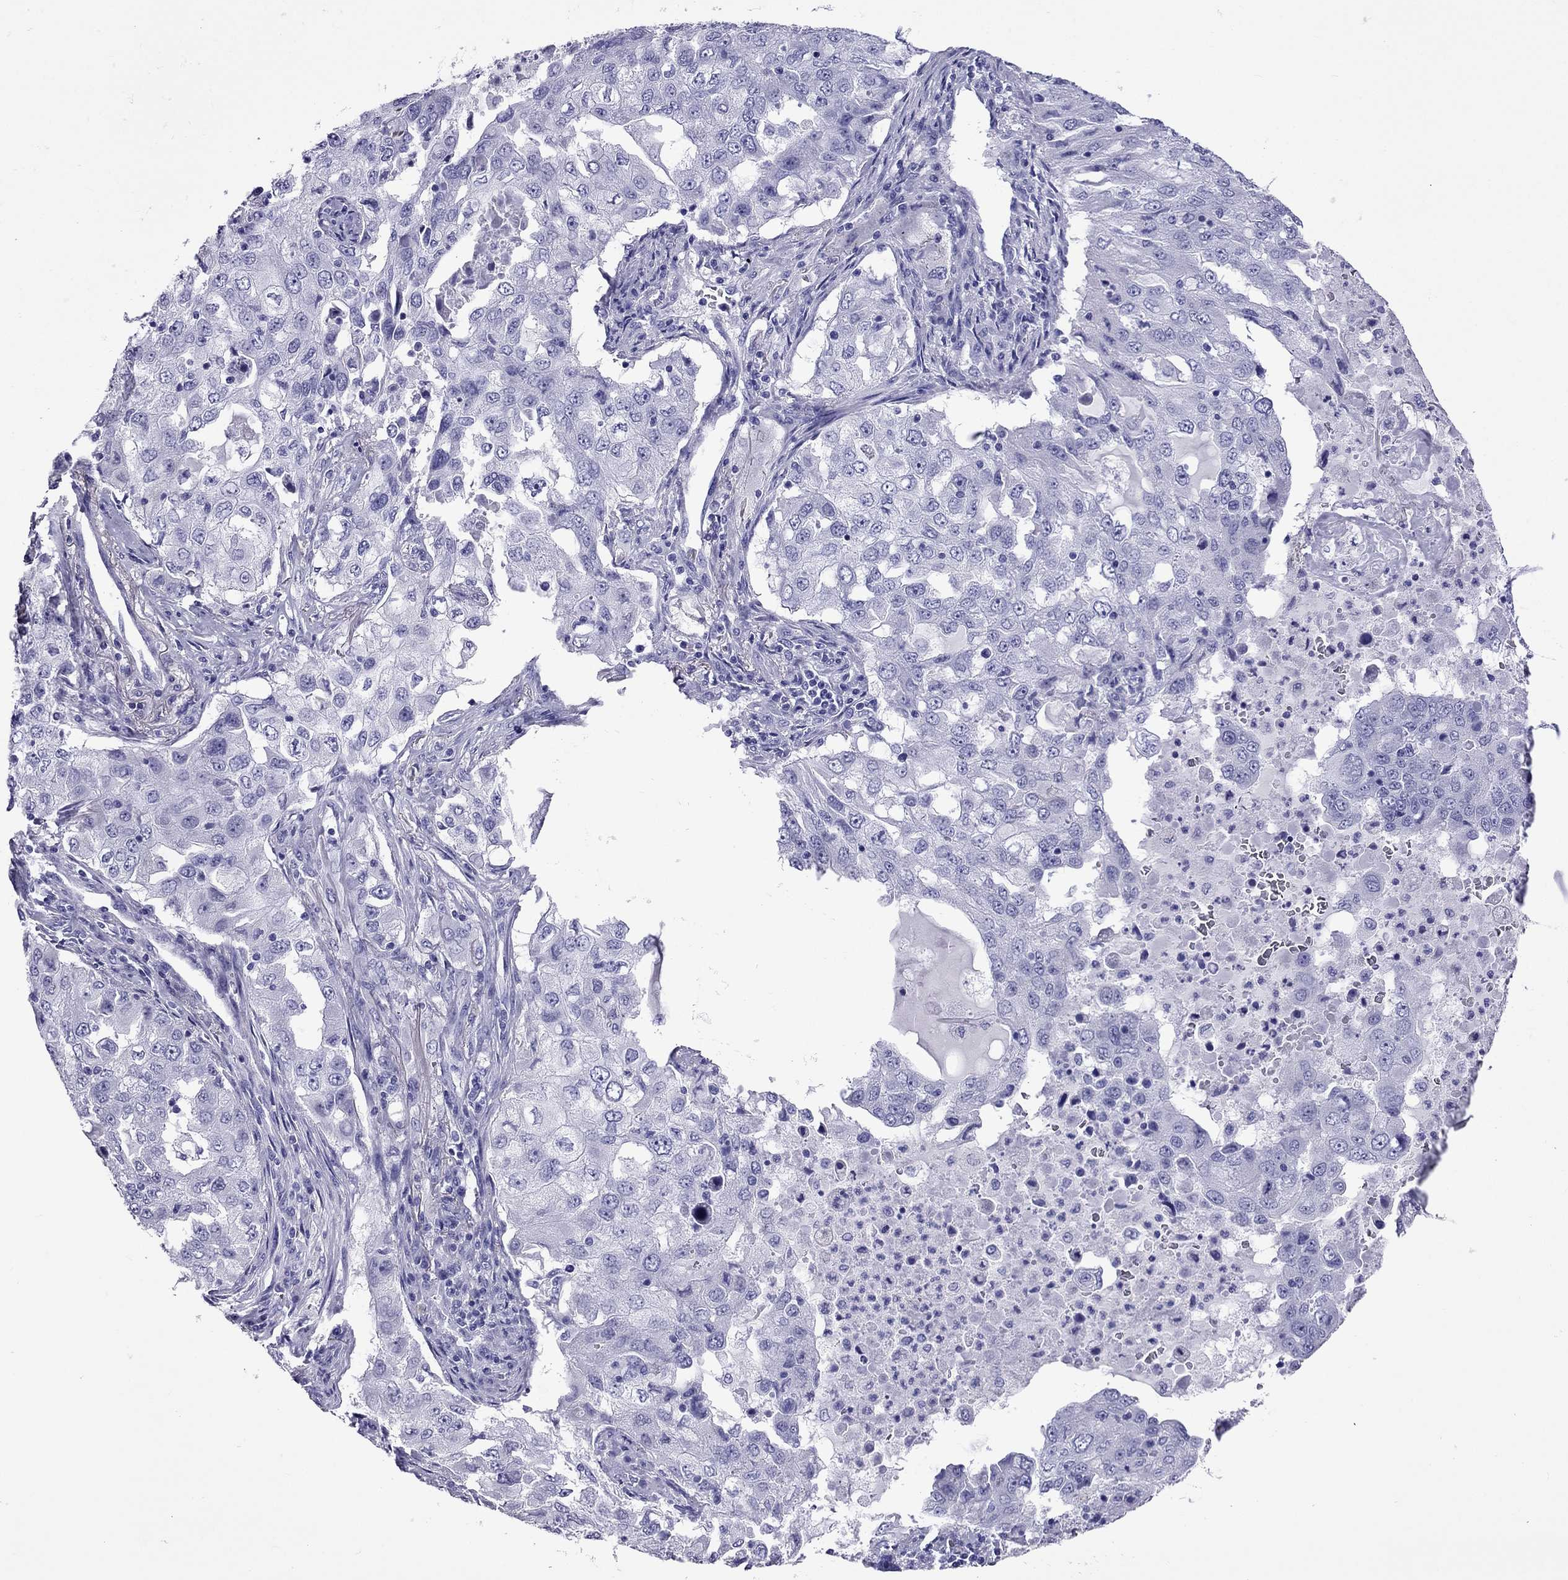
{"staining": {"intensity": "negative", "quantity": "none", "location": "none"}, "tissue": "lung cancer", "cell_type": "Tumor cells", "image_type": "cancer", "snomed": [{"axis": "morphology", "description": "Adenocarcinoma, NOS"}, {"axis": "topography", "description": "Lung"}], "caption": "Immunohistochemistry micrograph of adenocarcinoma (lung) stained for a protein (brown), which demonstrates no staining in tumor cells.", "gene": "ARR3", "patient": {"sex": "female", "age": 61}}